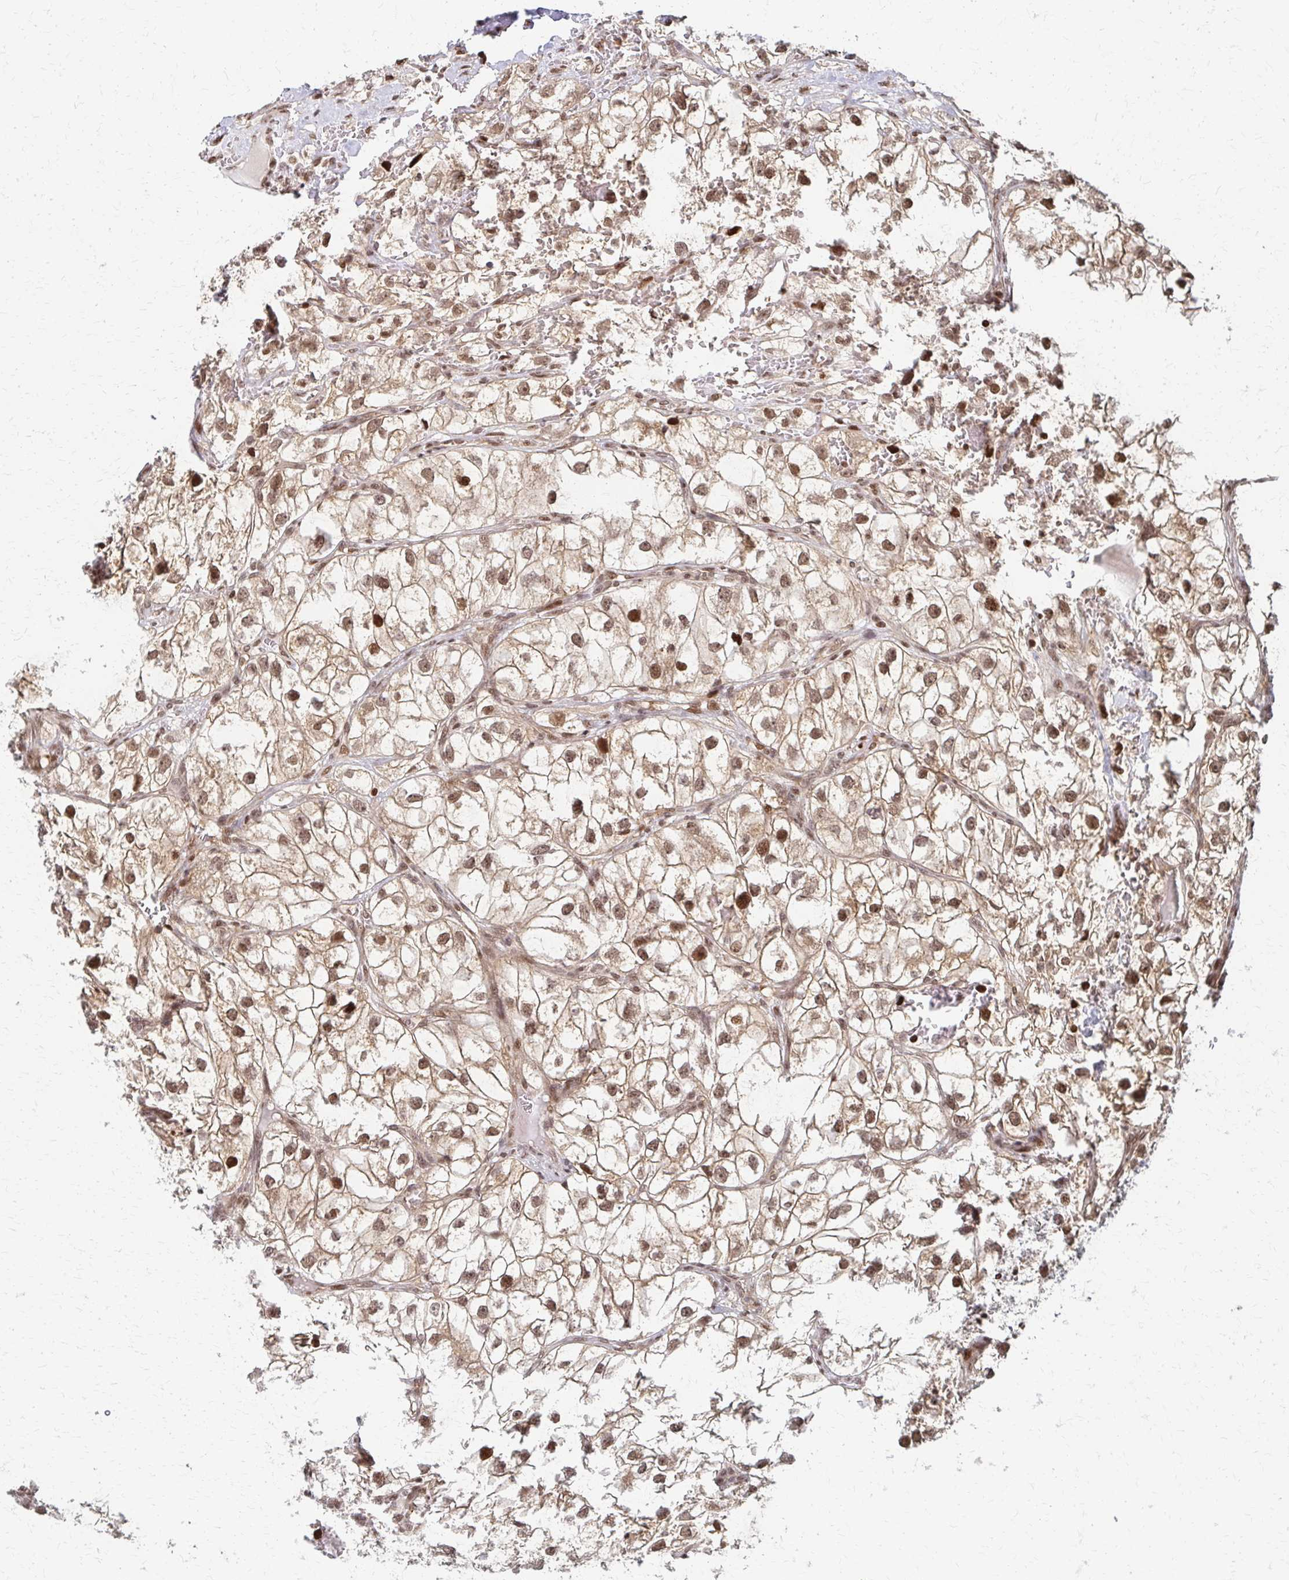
{"staining": {"intensity": "moderate", "quantity": ">75%", "location": "cytoplasmic/membranous,nuclear"}, "tissue": "renal cancer", "cell_type": "Tumor cells", "image_type": "cancer", "snomed": [{"axis": "morphology", "description": "Adenocarcinoma, NOS"}, {"axis": "topography", "description": "Kidney"}], "caption": "Tumor cells show moderate cytoplasmic/membranous and nuclear positivity in approximately >75% of cells in adenocarcinoma (renal). (DAB IHC, brown staining for protein, blue staining for nuclei).", "gene": "PSMD7", "patient": {"sex": "male", "age": 59}}